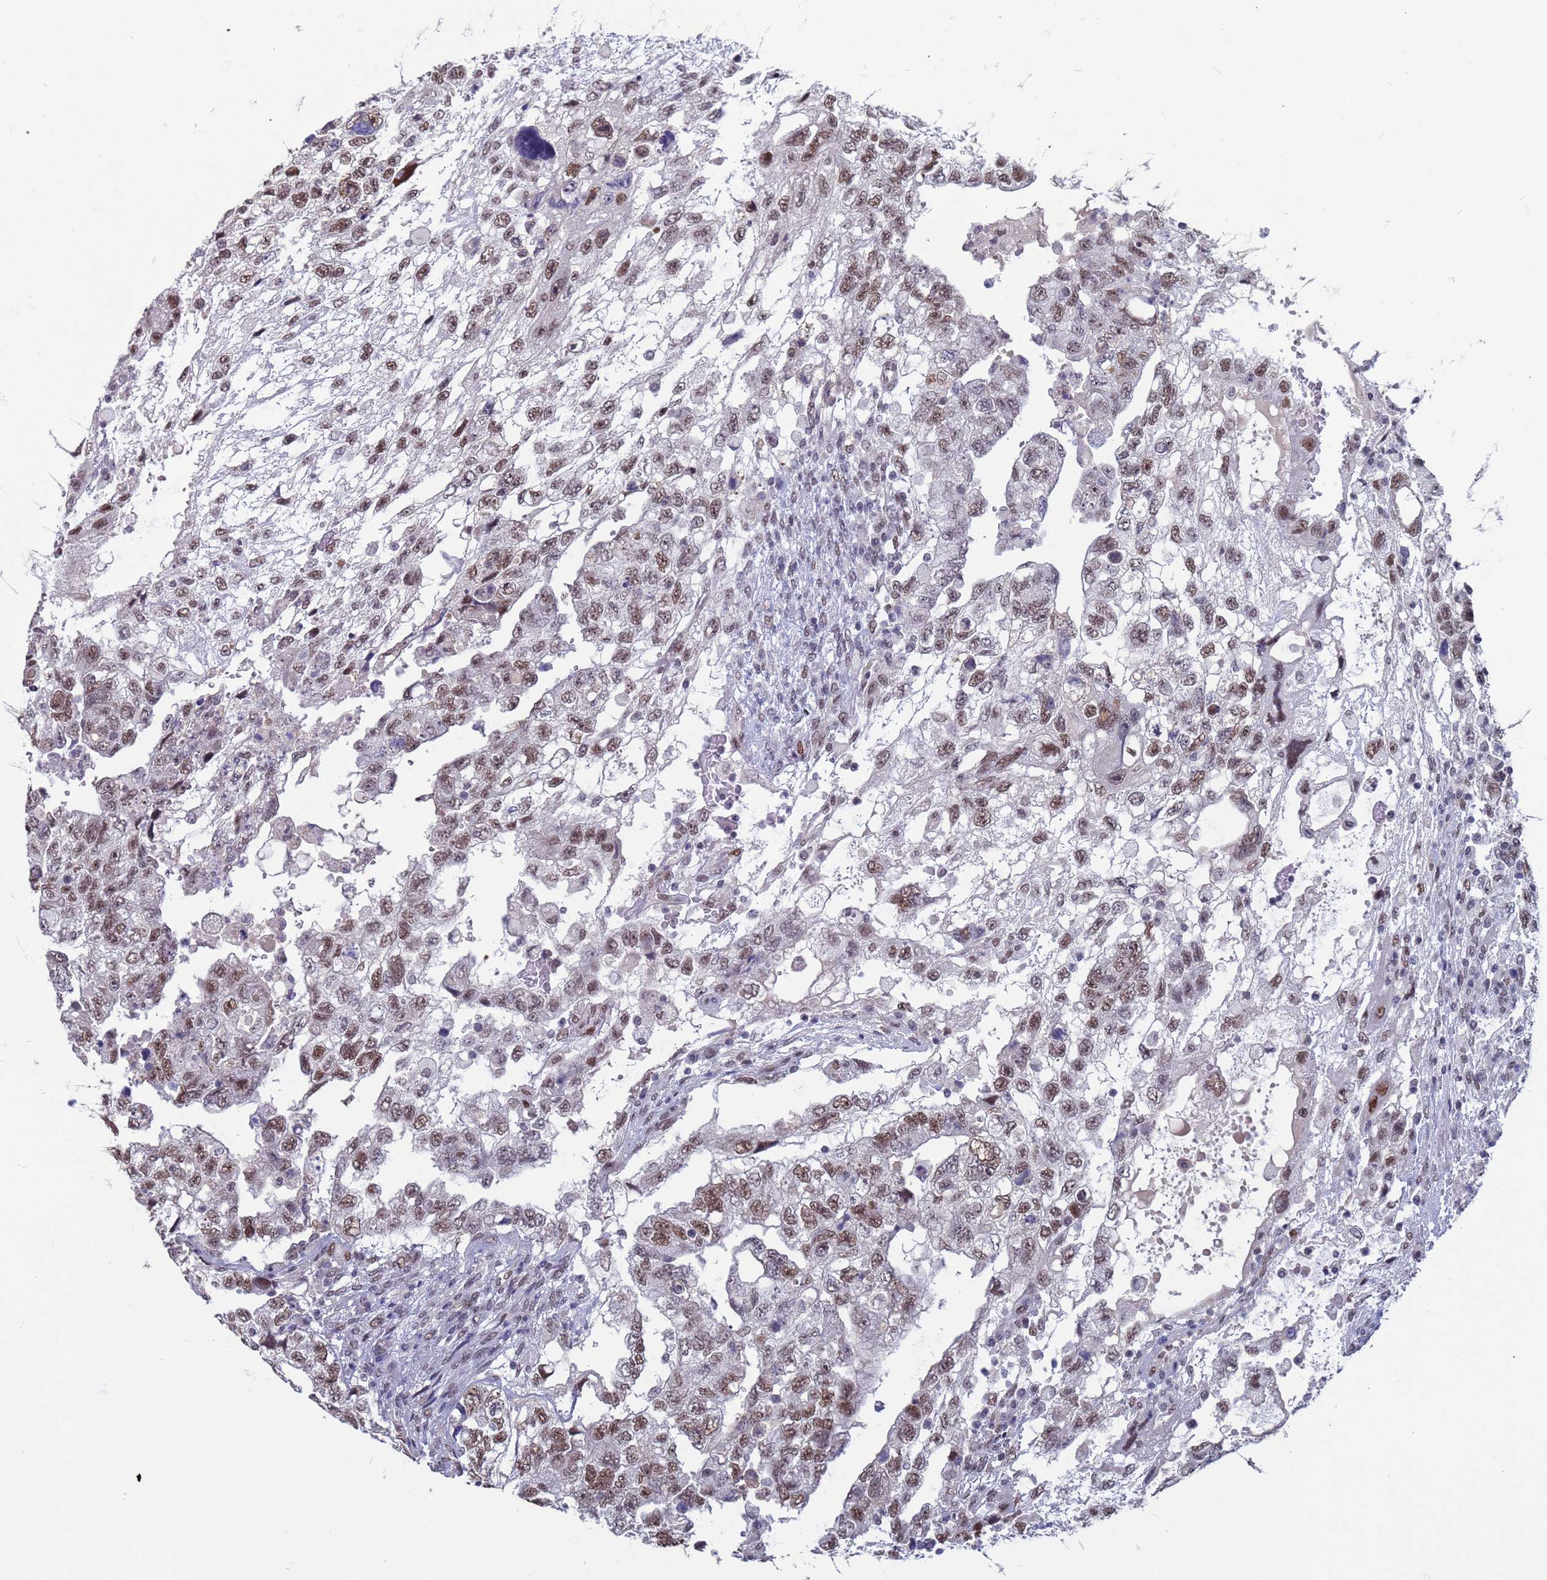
{"staining": {"intensity": "moderate", "quantity": ">75%", "location": "nuclear"}, "tissue": "testis cancer", "cell_type": "Tumor cells", "image_type": "cancer", "snomed": [{"axis": "morphology", "description": "Carcinoma, Embryonal, NOS"}, {"axis": "topography", "description": "Testis"}], "caption": "DAB immunohistochemical staining of human embryonal carcinoma (testis) demonstrates moderate nuclear protein expression in approximately >75% of tumor cells.", "gene": "SAE1", "patient": {"sex": "male", "age": 36}}